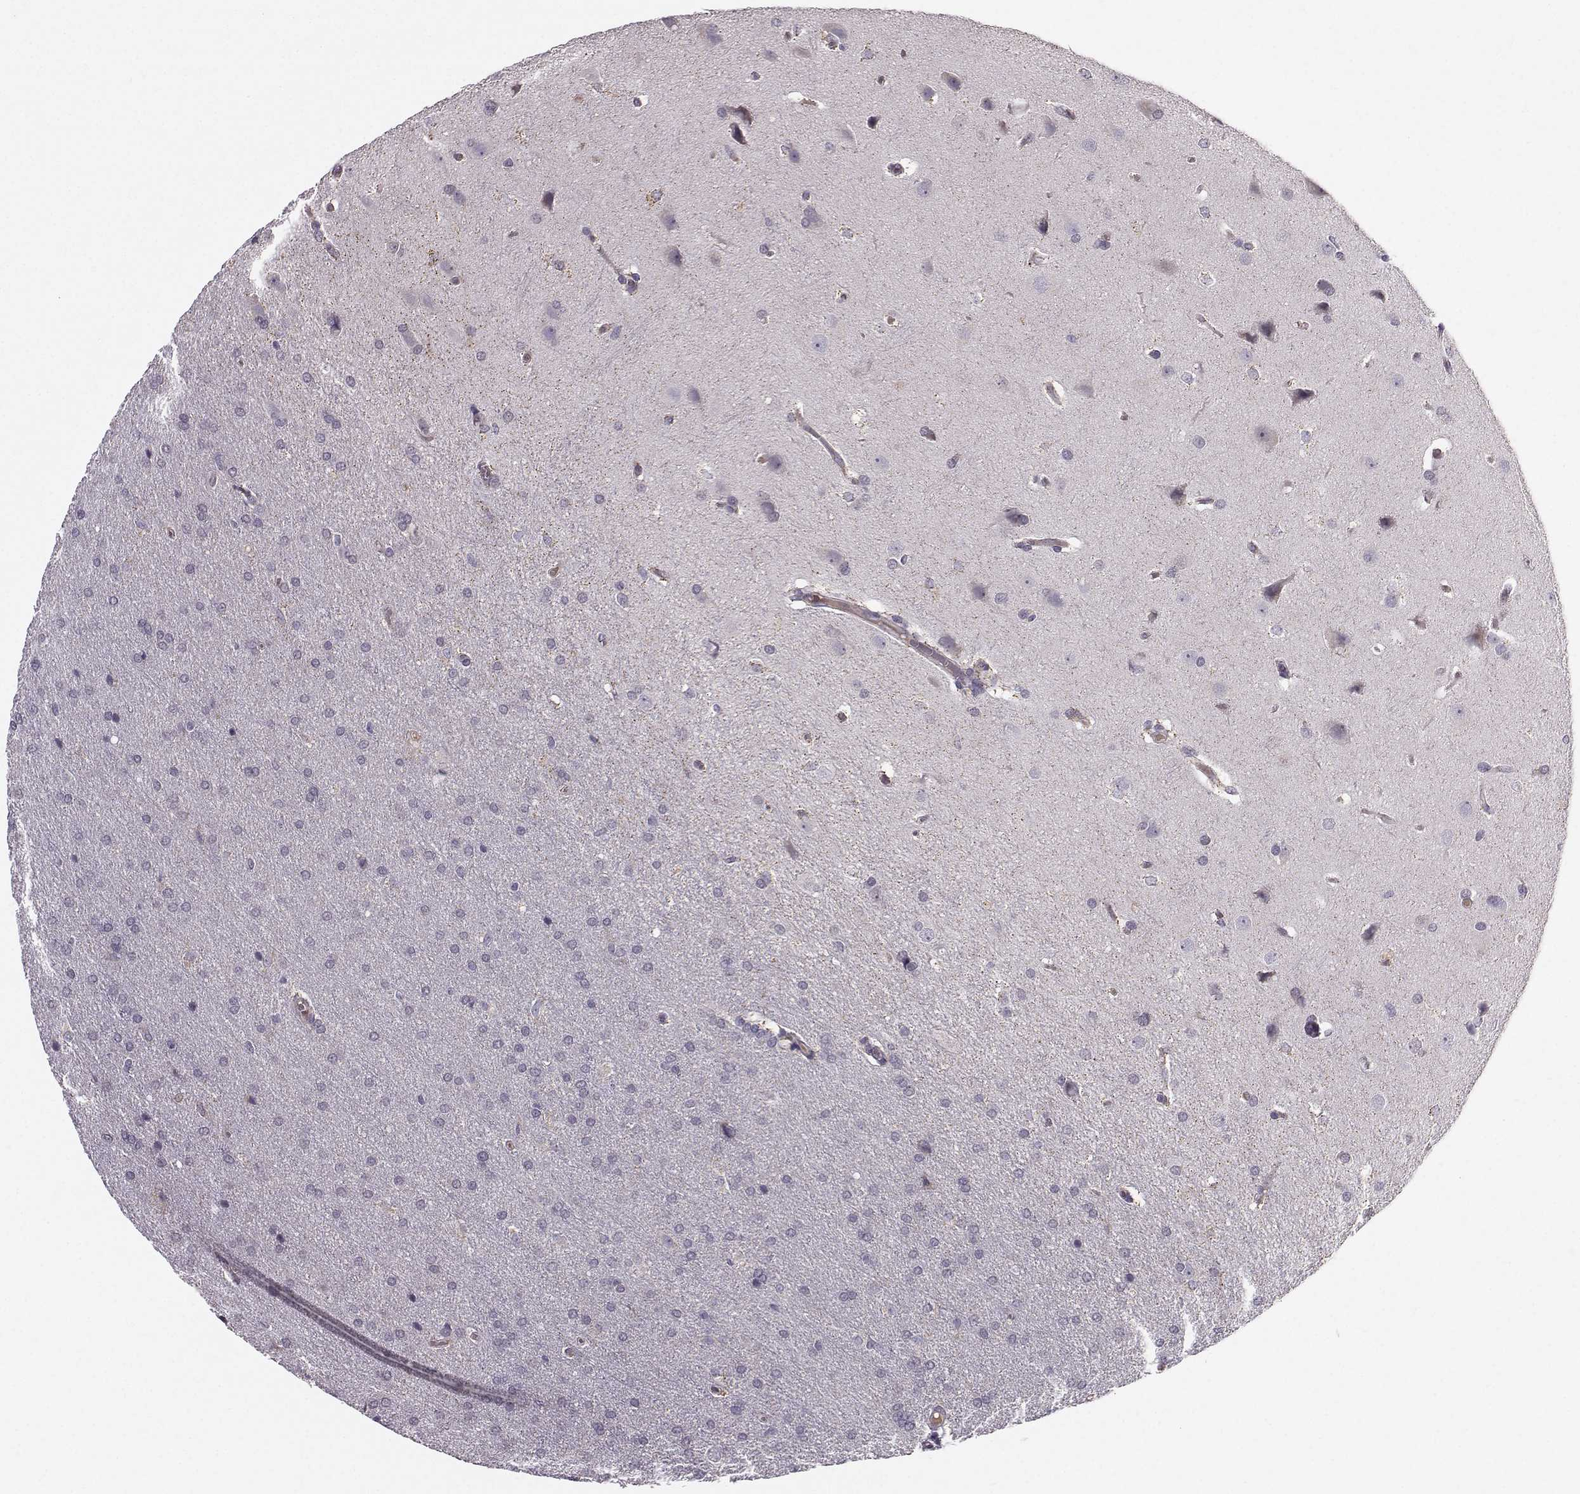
{"staining": {"intensity": "negative", "quantity": "none", "location": "none"}, "tissue": "glioma", "cell_type": "Tumor cells", "image_type": "cancer", "snomed": [{"axis": "morphology", "description": "Glioma, malignant, Low grade"}, {"axis": "topography", "description": "Brain"}], "caption": "DAB (3,3'-diaminobenzidine) immunohistochemical staining of human glioma reveals no significant positivity in tumor cells. (IHC, brightfield microscopy, high magnification).", "gene": "TSPYL5", "patient": {"sex": "female", "age": 32}}